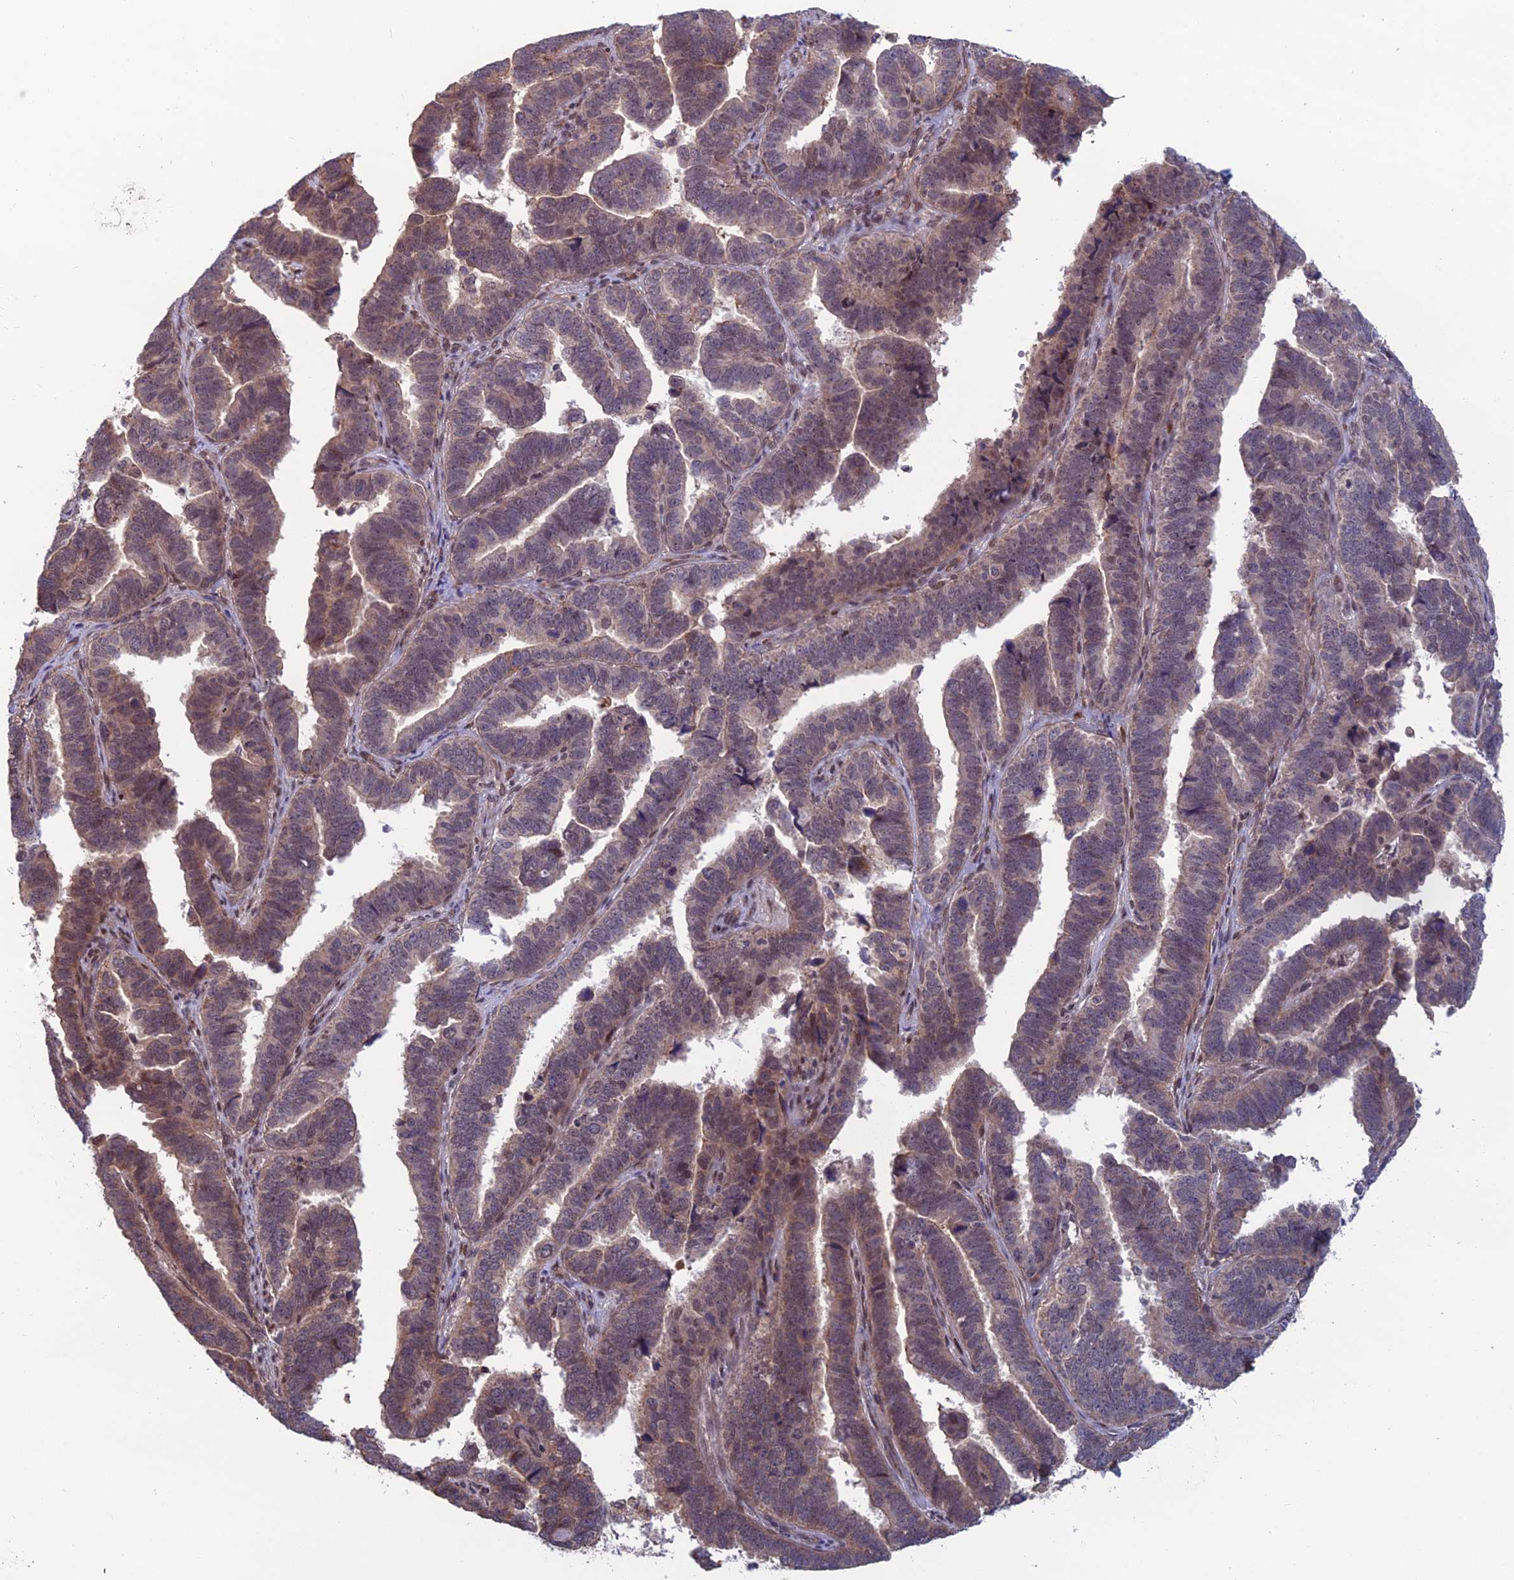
{"staining": {"intensity": "weak", "quantity": "<25%", "location": "cytoplasmic/membranous,nuclear"}, "tissue": "endometrial cancer", "cell_type": "Tumor cells", "image_type": "cancer", "snomed": [{"axis": "morphology", "description": "Adenocarcinoma, NOS"}, {"axis": "topography", "description": "Endometrium"}], "caption": "Tumor cells show no significant expression in adenocarcinoma (endometrial). (DAB IHC with hematoxylin counter stain).", "gene": "CCDC183", "patient": {"sex": "female", "age": 75}}